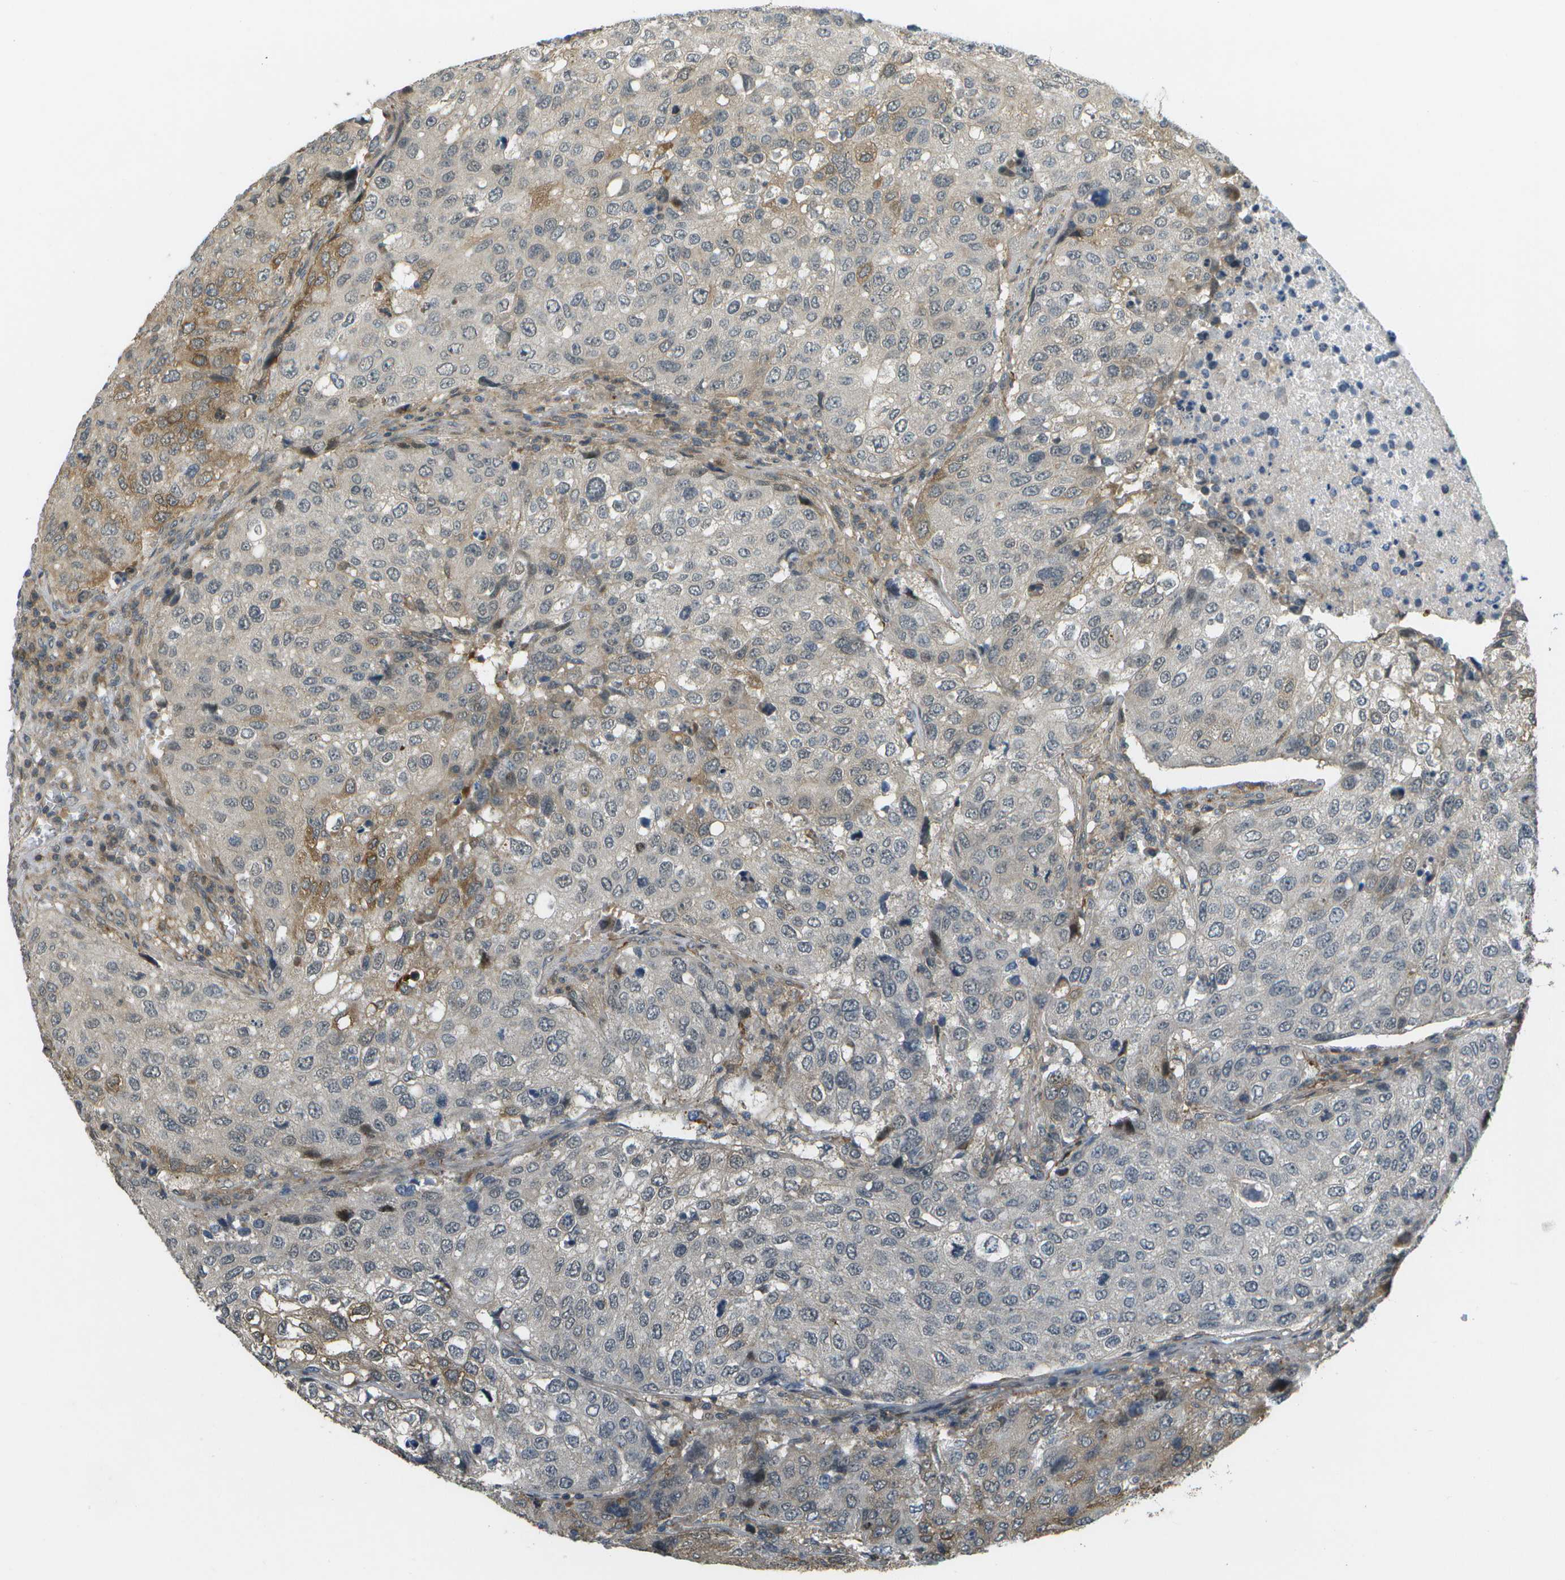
{"staining": {"intensity": "weak", "quantity": "<25%", "location": "cytoplasmic/membranous"}, "tissue": "urothelial cancer", "cell_type": "Tumor cells", "image_type": "cancer", "snomed": [{"axis": "morphology", "description": "Urothelial carcinoma, High grade"}, {"axis": "topography", "description": "Lymph node"}, {"axis": "topography", "description": "Urinary bladder"}], "caption": "IHC of human high-grade urothelial carcinoma exhibits no staining in tumor cells.", "gene": "WNK2", "patient": {"sex": "male", "age": 51}}